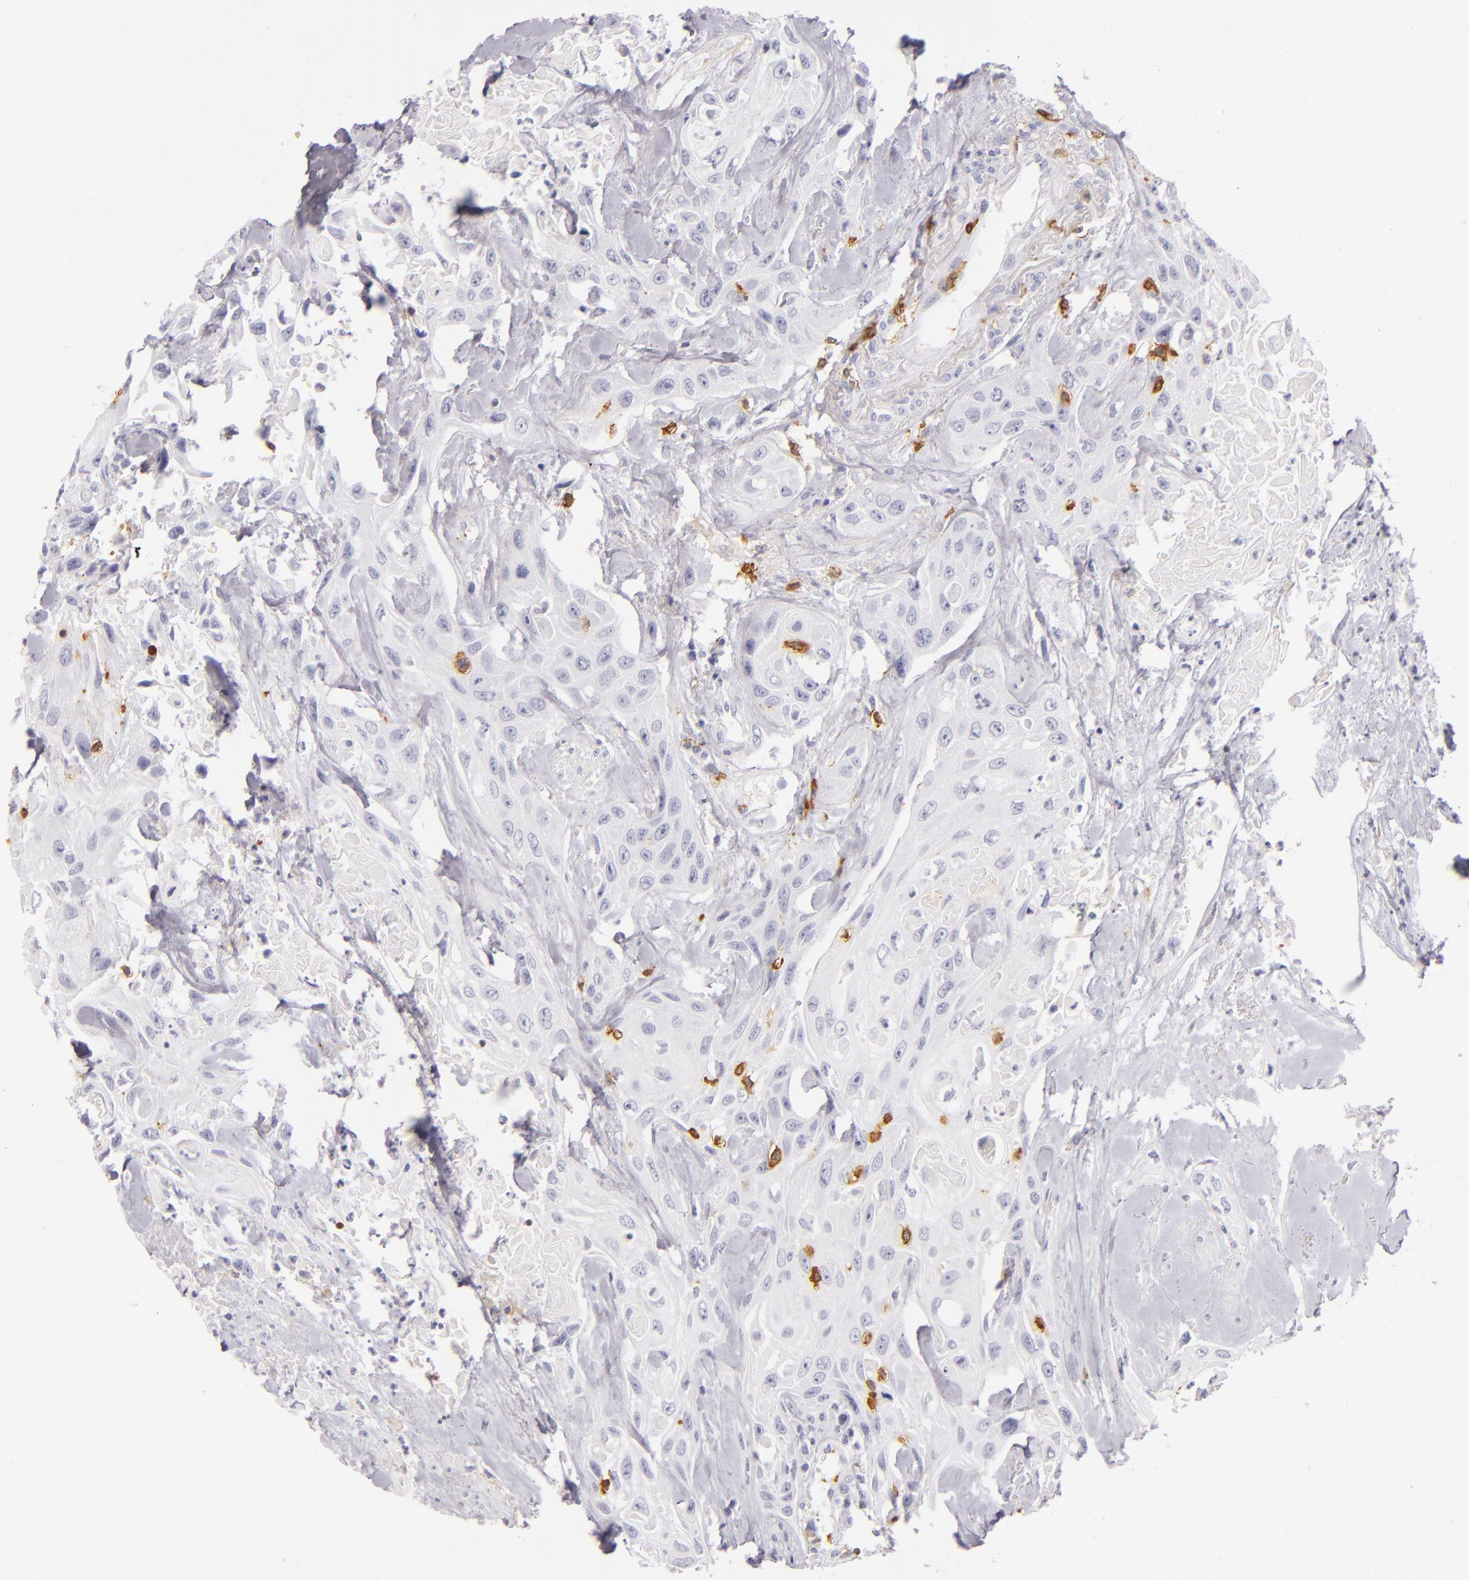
{"staining": {"intensity": "negative", "quantity": "none", "location": "none"}, "tissue": "urothelial cancer", "cell_type": "Tumor cells", "image_type": "cancer", "snomed": [{"axis": "morphology", "description": "Urothelial carcinoma, High grade"}, {"axis": "topography", "description": "Urinary bladder"}], "caption": "Photomicrograph shows no protein expression in tumor cells of urothelial cancer tissue.", "gene": "LAT", "patient": {"sex": "female", "age": 84}}